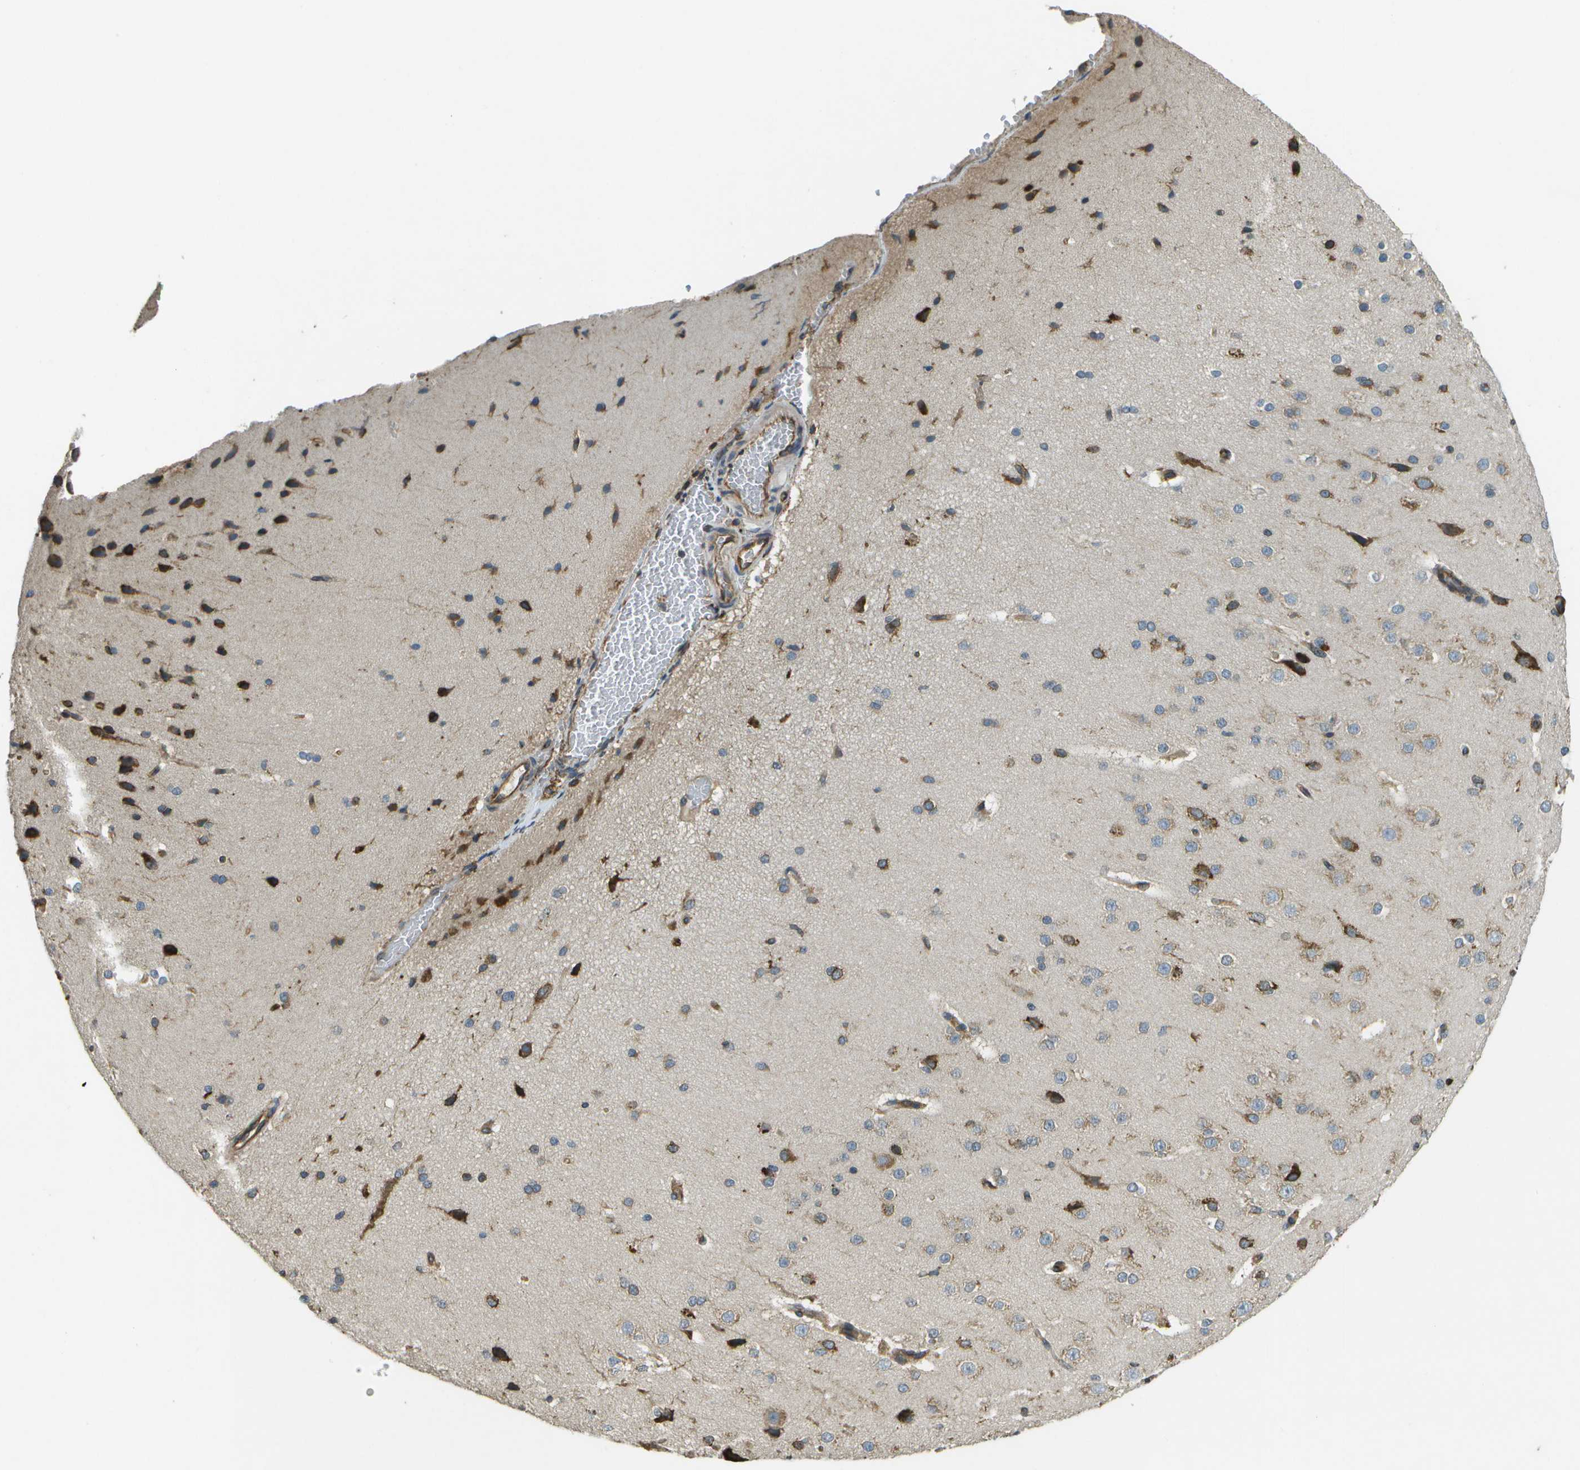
{"staining": {"intensity": "moderate", "quantity": ">75%", "location": "cytoplasmic/membranous"}, "tissue": "cerebral cortex", "cell_type": "Endothelial cells", "image_type": "normal", "snomed": [{"axis": "morphology", "description": "Normal tissue, NOS"}, {"axis": "morphology", "description": "Developmental malformation"}, {"axis": "topography", "description": "Cerebral cortex"}], "caption": "A brown stain labels moderate cytoplasmic/membranous positivity of a protein in endothelial cells of normal cerebral cortex. (DAB IHC with brightfield microscopy, high magnification).", "gene": "PDIA4", "patient": {"sex": "female", "age": 30}}